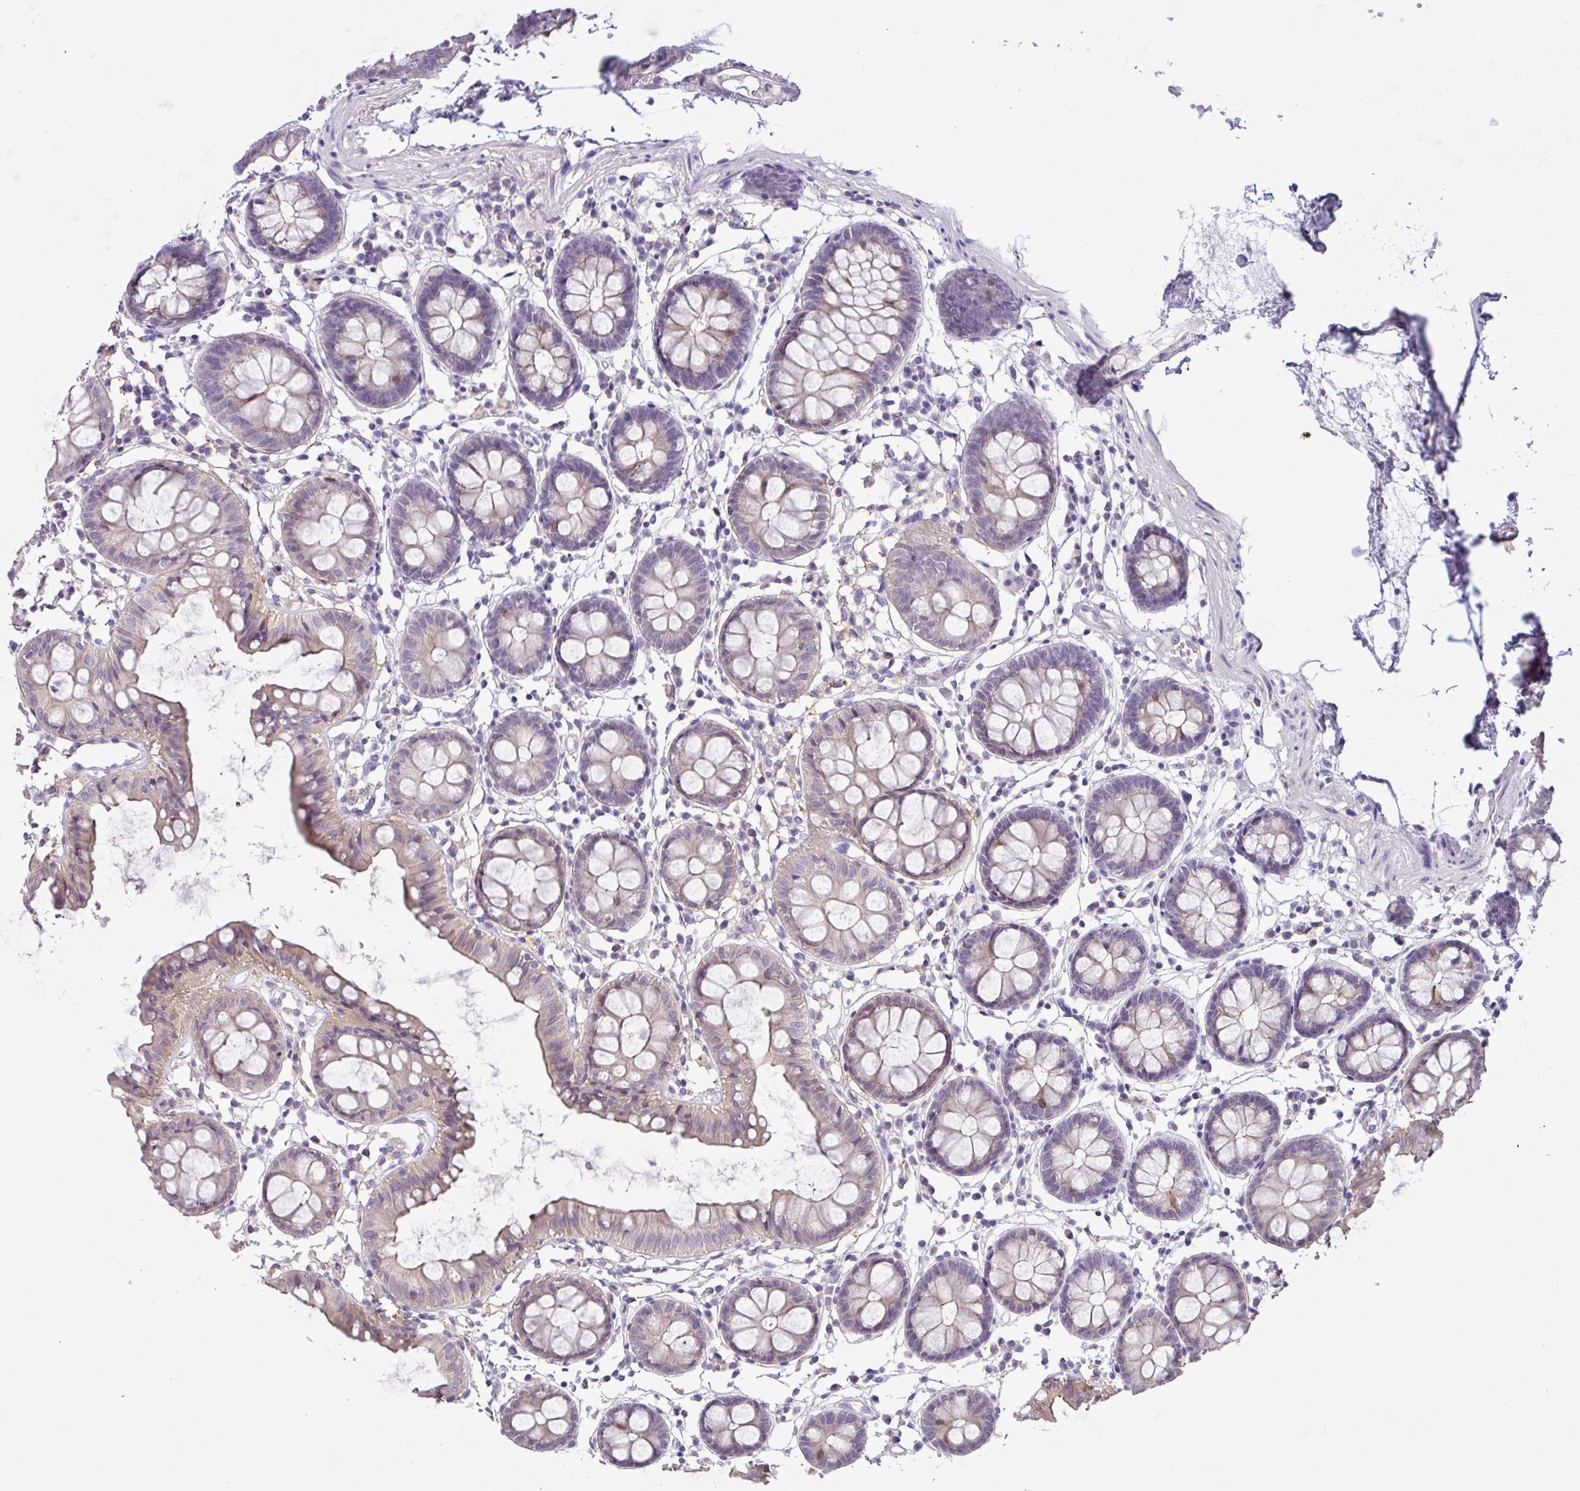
{"staining": {"intensity": "negative", "quantity": "none", "location": "none"}, "tissue": "colon", "cell_type": "Endothelial cells", "image_type": "normal", "snomed": [{"axis": "morphology", "description": "Normal tissue, NOS"}, {"axis": "topography", "description": "Colon"}], "caption": "Endothelial cells show no significant protein positivity in unremarkable colon. (Brightfield microscopy of DAB (3,3'-diaminobenzidine) immunohistochemistry at high magnification).", "gene": "PNLDC1", "patient": {"sex": "female", "age": 84}}